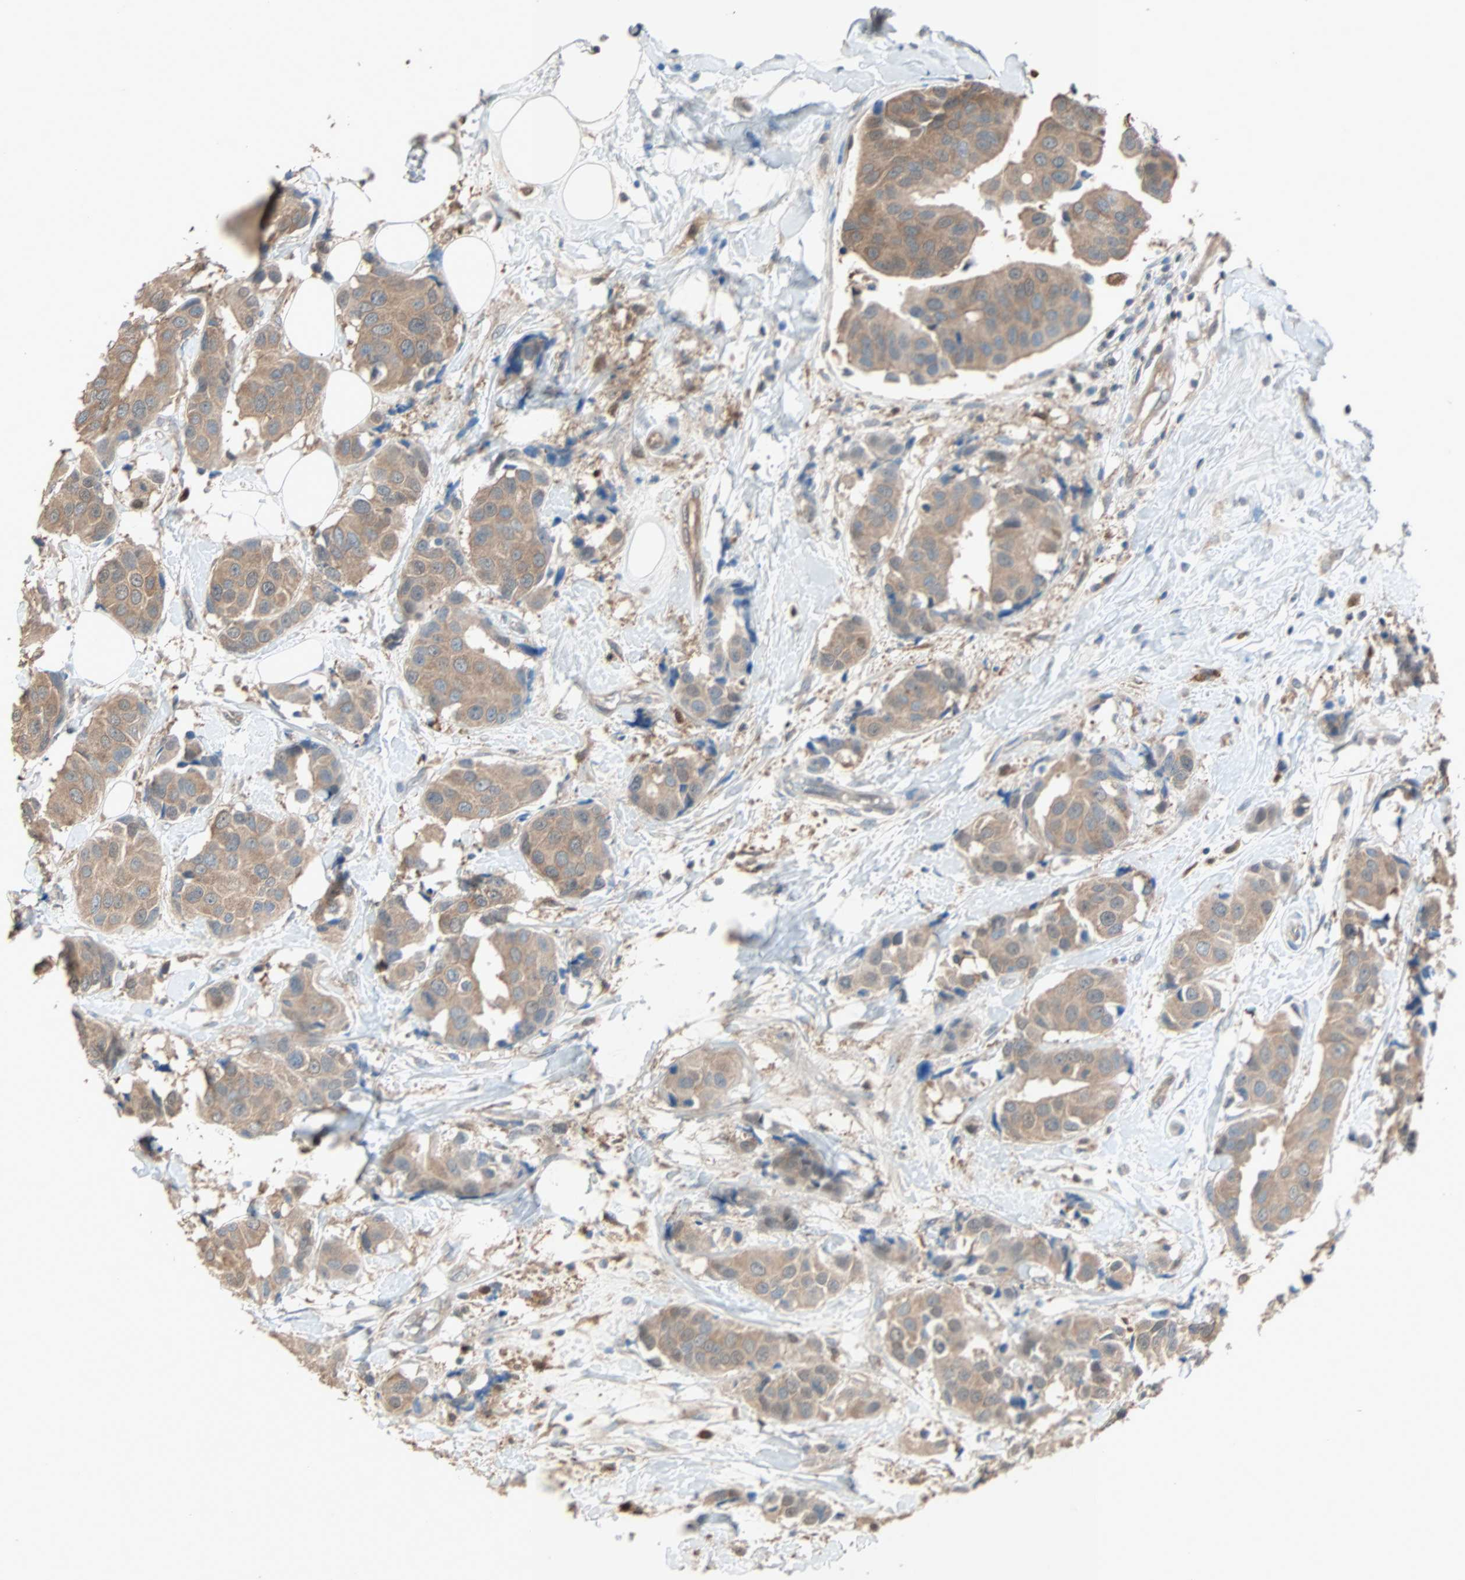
{"staining": {"intensity": "moderate", "quantity": ">75%", "location": "cytoplasmic/membranous"}, "tissue": "breast cancer", "cell_type": "Tumor cells", "image_type": "cancer", "snomed": [{"axis": "morphology", "description": "Normal tissue, NOS"}, {"axis": "morphology", "description": "Duct carcinoma"}, {"axis": "topography", "description": "Breast"}], "caption": "Protein staining of invasive ductal carcinoma (breast) tissue demonstrates moderate cytoplasmic/membranous positivity in approximately >75% of tumor cells.", "gene": "PRDX1", "patient": {"sex": "female", "age": 39}}